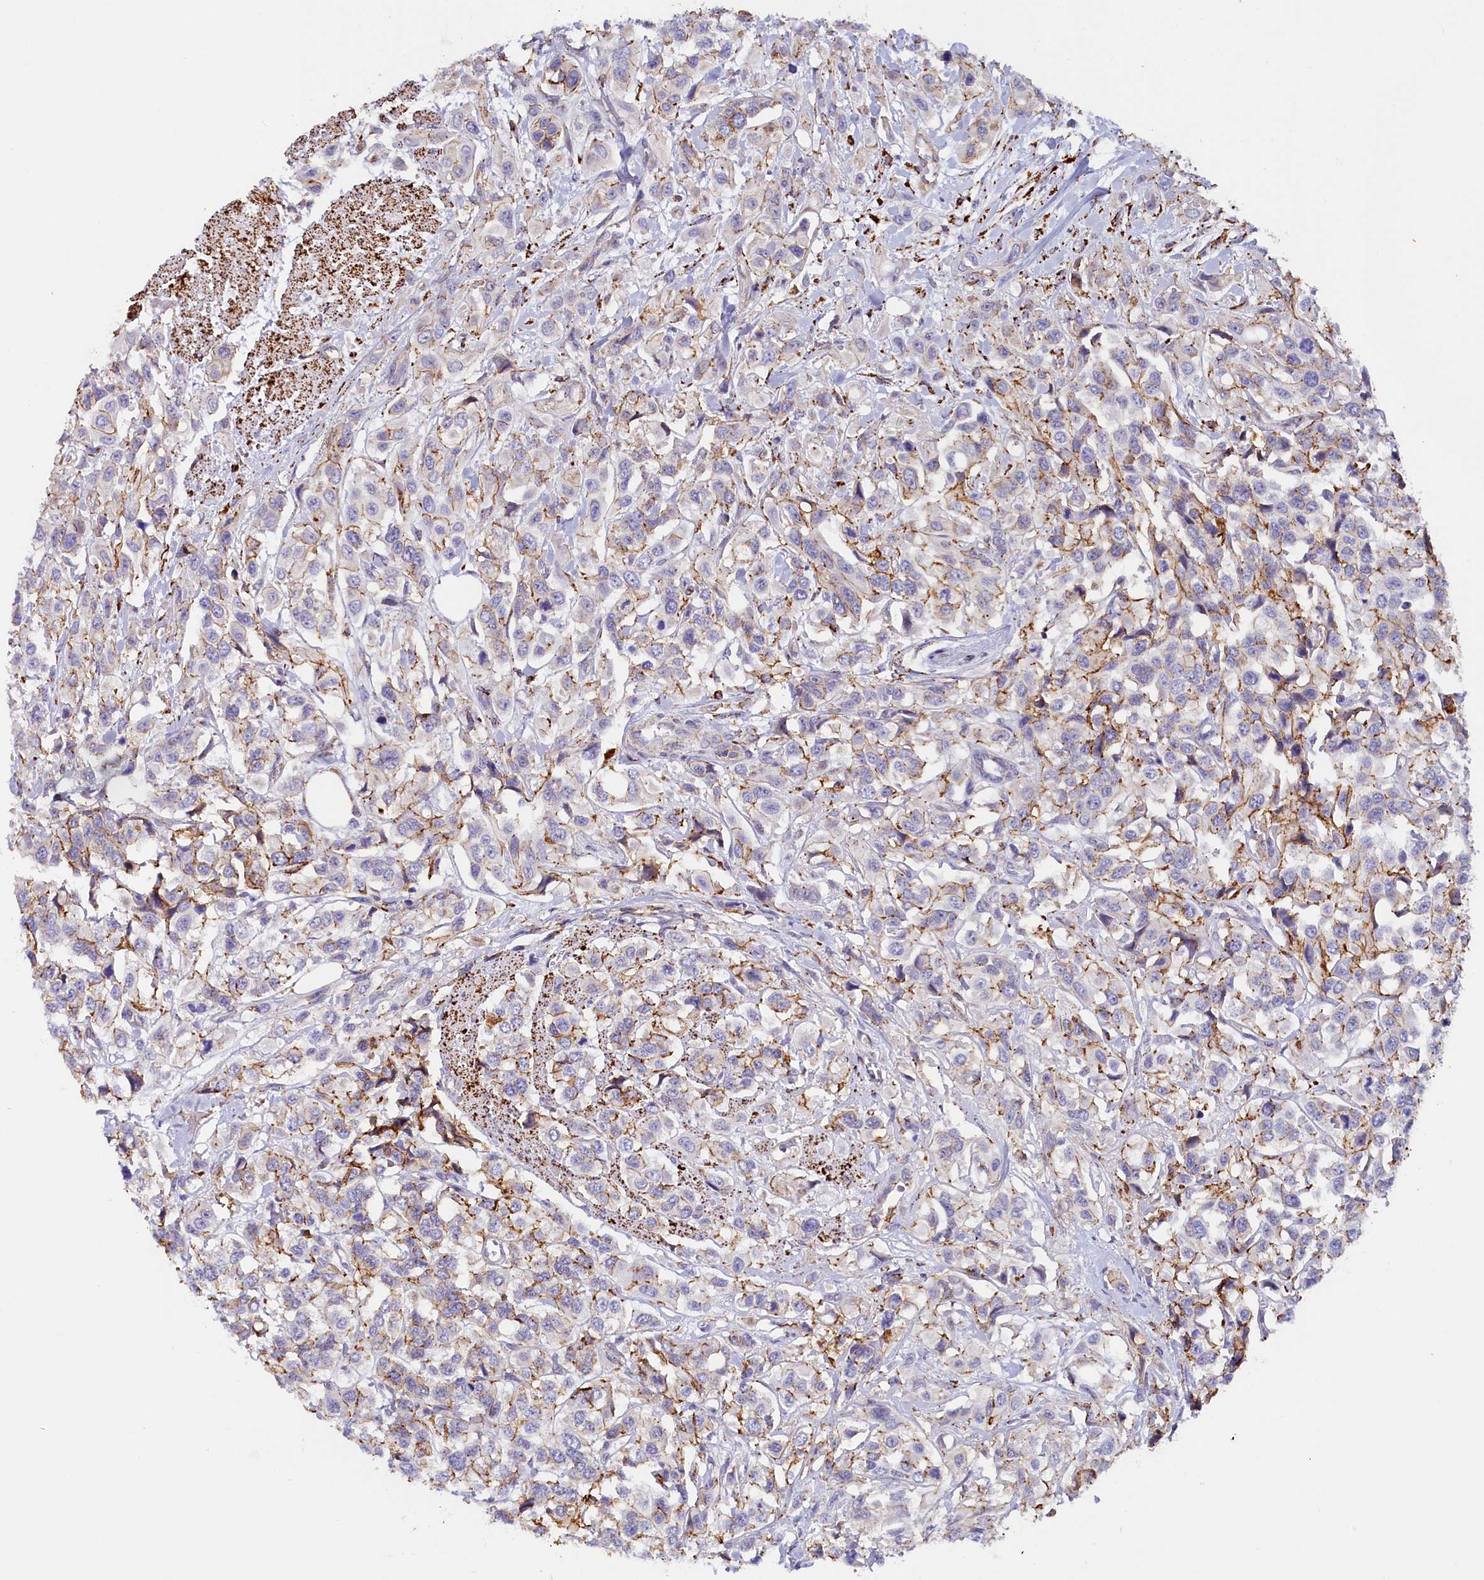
{"staining": {"intensity": "moderate", "quantity": "<25%", "location": "cytoplasmic/membranous"}, "tissue": "urothelial cancer", "cell_type": "Tumor cells", "image_type": "cancer", "snomed": [{"axis": "morphology", "description": "Urothelial carcinoma, High grade"}, {"axis": "topography", "description": "Urinary bladder"}], "caption": "Immunohistochemistry histopathology image of human high-grade urothelial carcinoma stained for a protein (brown), which displays low levels of moderate cytoplasmic/membranous expression in about <25% of tumor cells.", "gene": "AKTIP", "patient": {"sex": "male", "age": 67}}